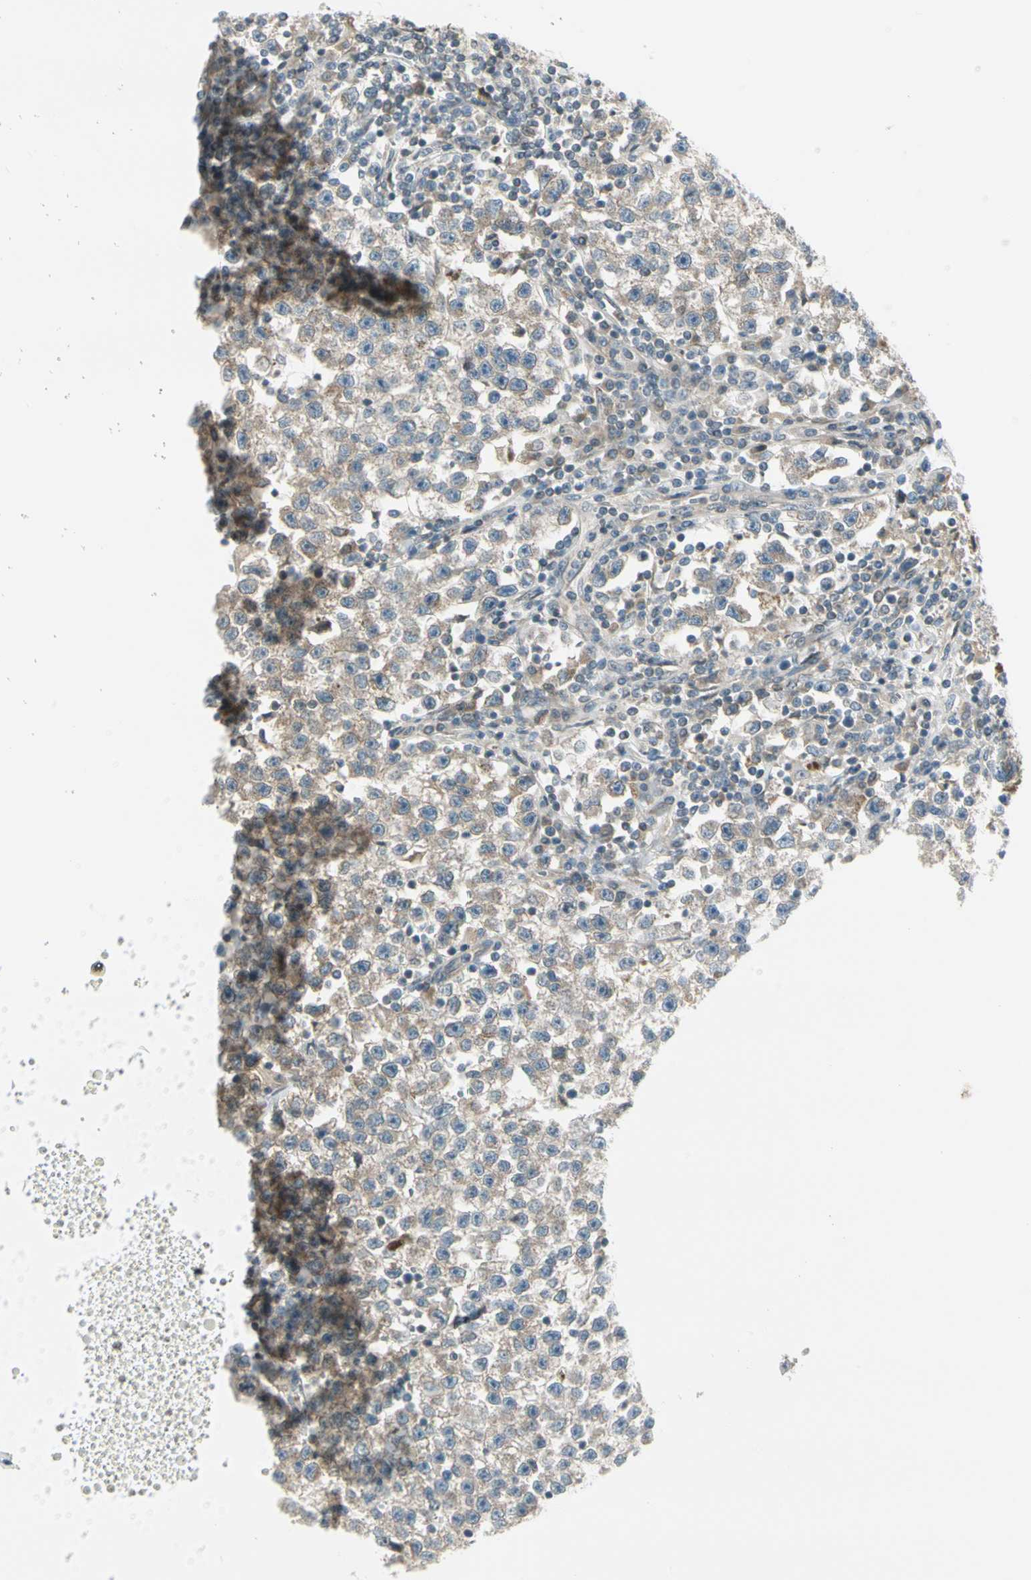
{"staining": {"intensity": "moderate", "quantity": "25%-75%", "location": "cytoplasmic/membranous"}, "tissue": "testis cancer", "cell_type": "Tumor cells", "image_type": "cancer", "snomed": [{"axis": "morphology", "description": "Seminoma, NOS"}, {"axis": "topography", "description": "Testis"}], "caption": "A high-resolution photomicrograph shows immunohistochemistry staining of testis cancer, which shows moderate cytoplasmic/membranous expression in approximately 25%-75% of tumor cells. (IHC, brightfield microscopy, high magnification).", "gene": "TRIO", "patient": {"sex": "male", "age": 22}}